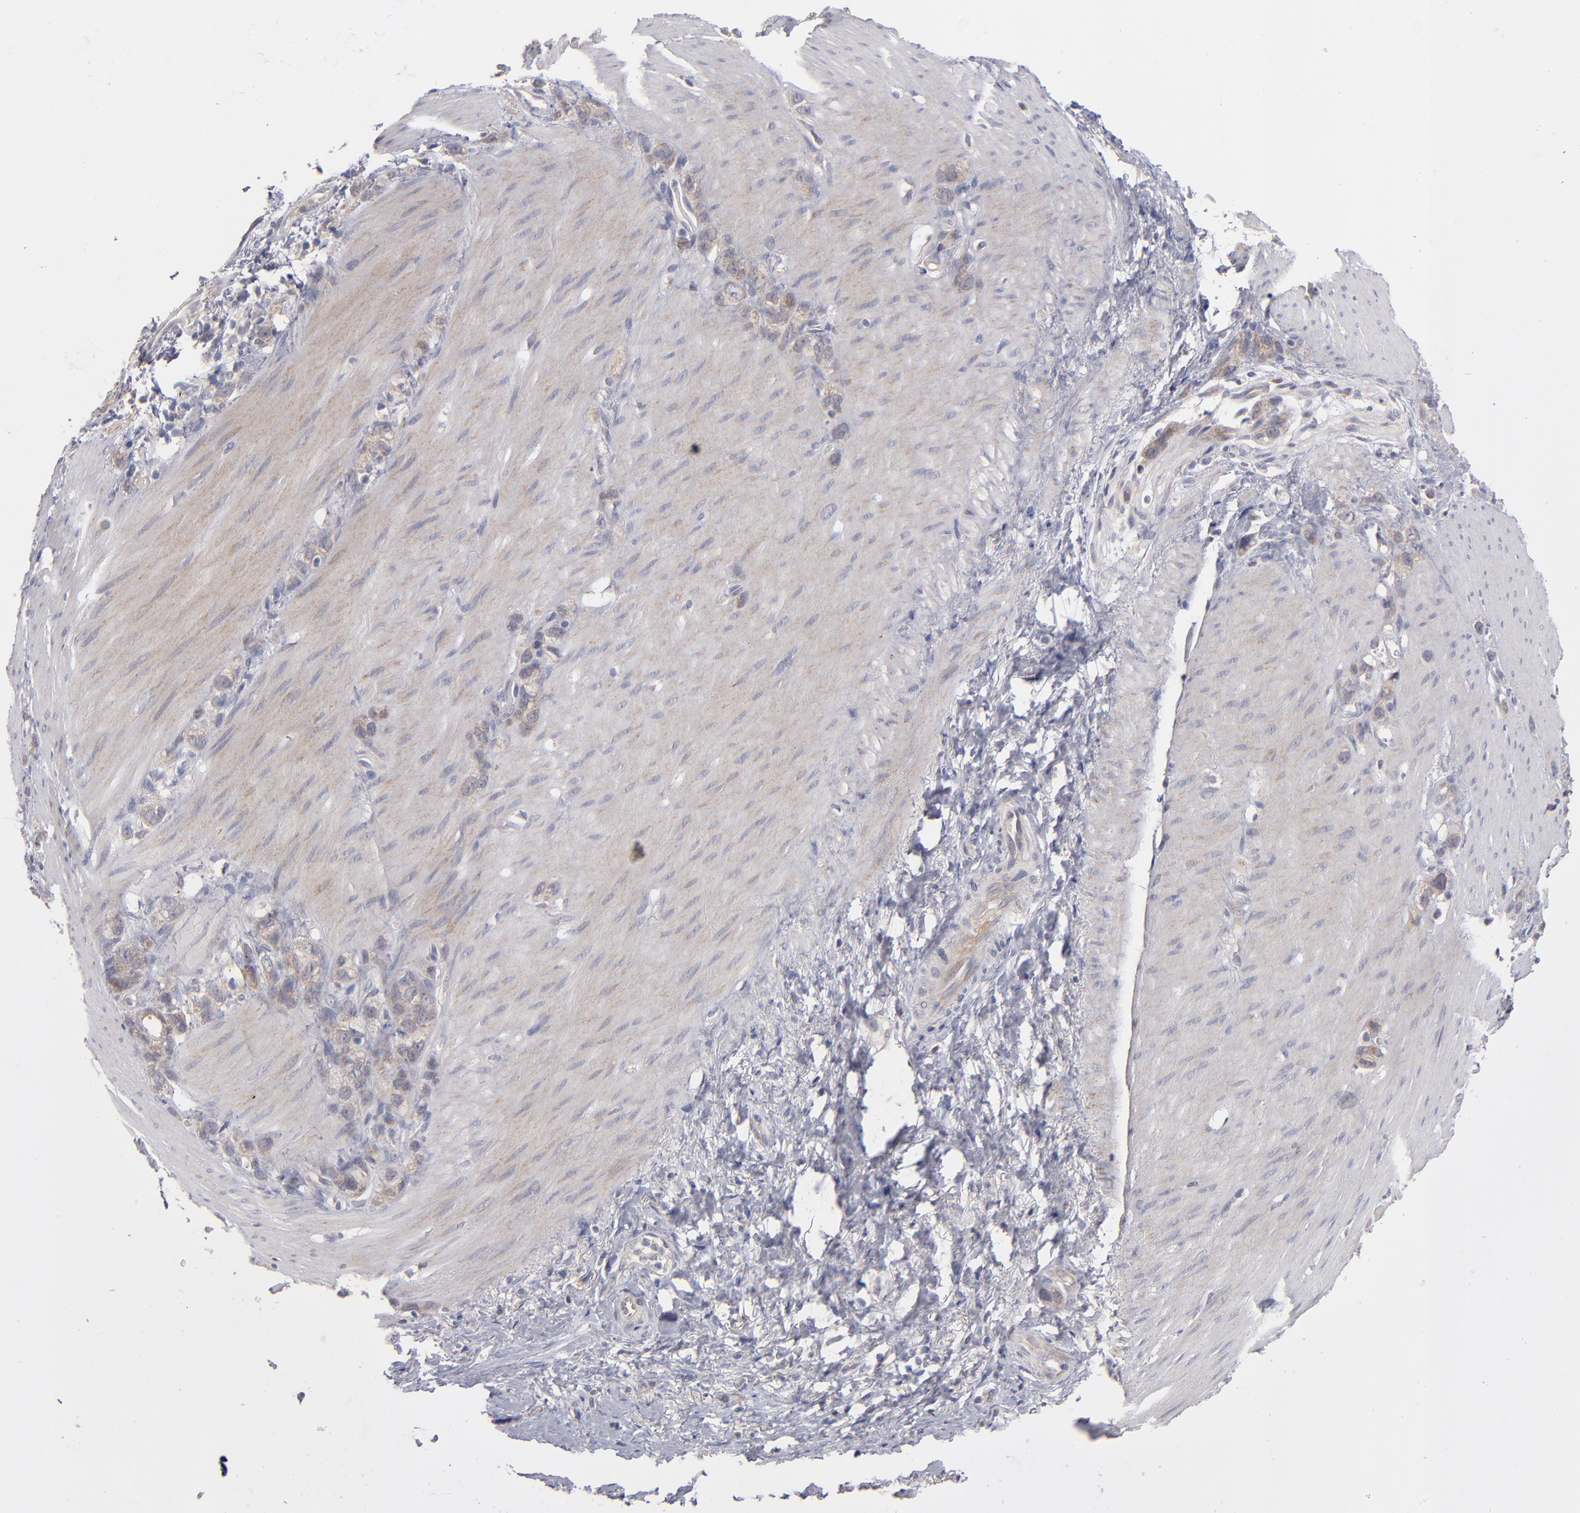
{"staining": {"intensity": "weak", "quantity": "25%-75%", "location": "cytoplasmic/membranous"}, "tissue": "stomach cancer", "cell_type": "Tumor cells", "image_type": "cancer", "snomed": [{"axis": "morphology", "description": "Normal tissue, NOS"}, {"axis": "morphology", "description": "Adenocarcinoma, NOS"}, {"axis": "morphology", "description": "Adenocarcinoma, High grade"}, {"axis": "topography", "description": "Stomach, upper"}, {"axis": "topography", "description": "Stomach"}], "caption": "A brown stain shows weak cytoplasmic/membranous expression of a protein in human stomach cancer tumor cells.", "gene": "EXD2", "patient": {"sex": "female", "age": 65}}